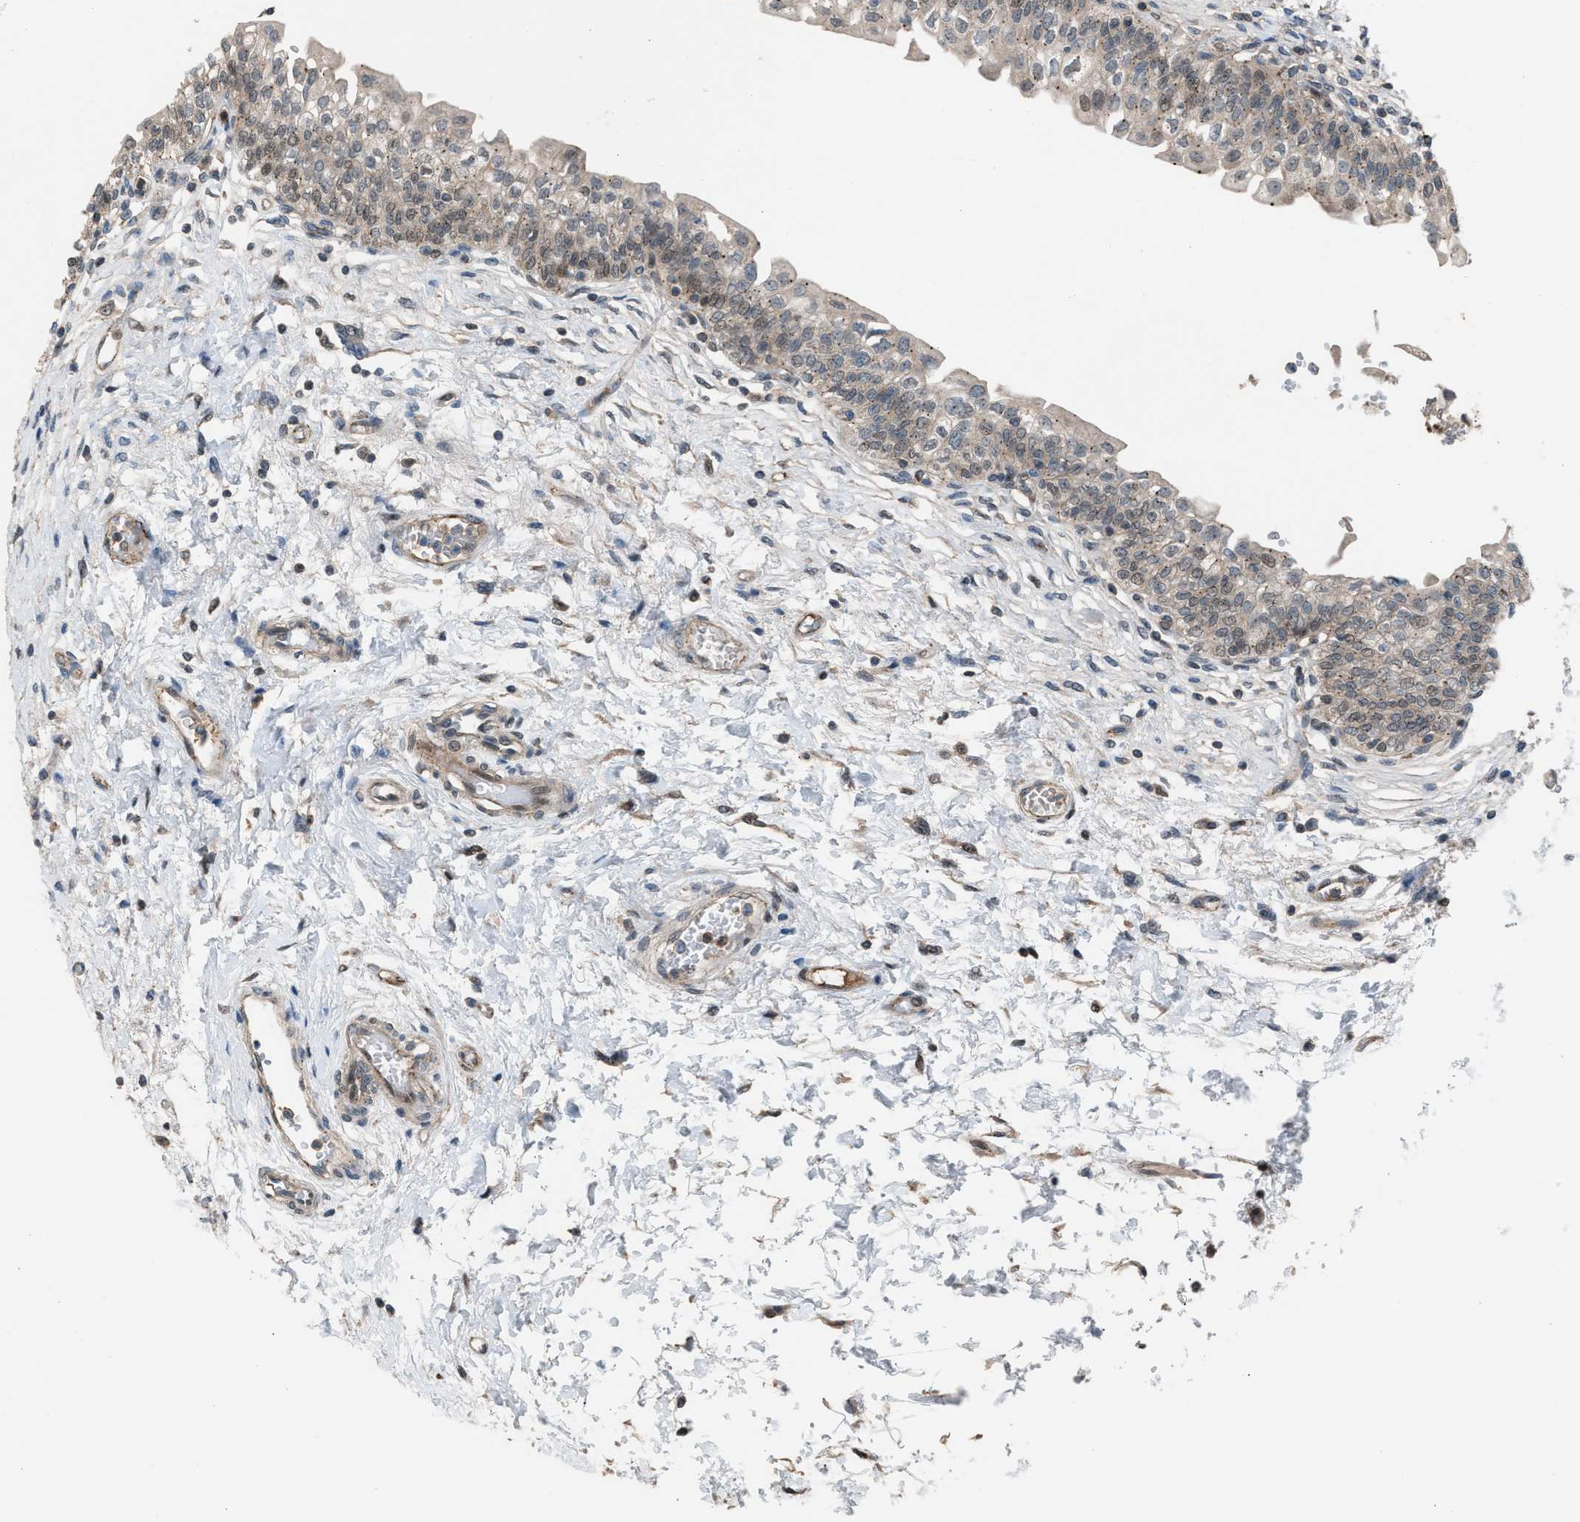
{"staining": {"intensity": "moderate", "quantity": "25%-75%", "location": "cytoplasmic/membranous,nuclear"}, "tissue": "urinary bladder", "cell_type": "Urothelial cells", "image_type": "normal", "snomed": [{"axis": "morphology", "description": "Normal tissue, NOS"}, {"axis": "topography", "description": "Urinary bladder"}], "caption": "Protein expression analysis of normal urinary bladder shows moderate cytoplasmic/membranous,nuclear expression in approximately 25%-75% of urothelial cells.", "gene": "CRTC1", "patient": {"sex": "male", "age": 55}}